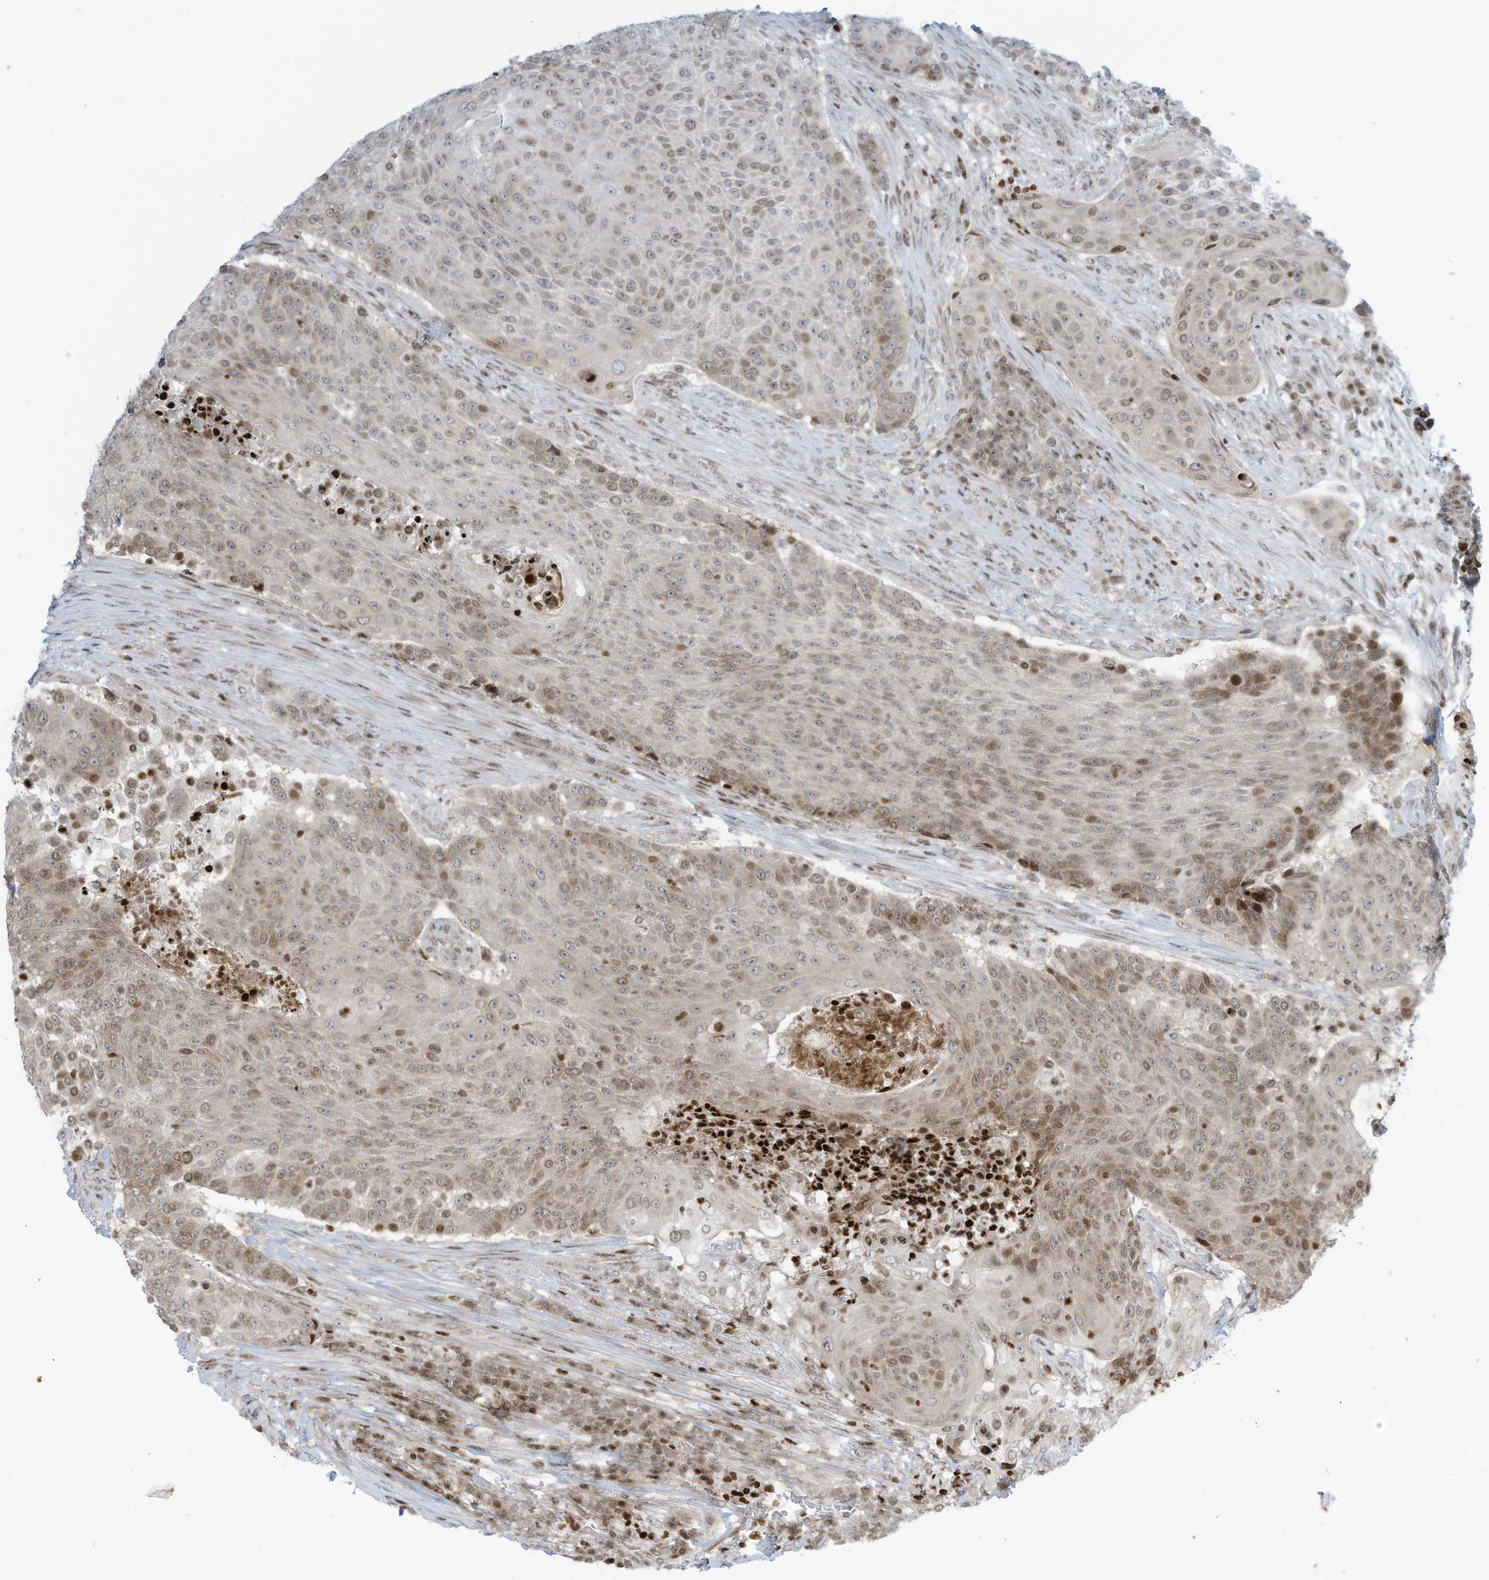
{"staining": {"intensity": "weak", "quantity": "<25%", "location": "cytoplasmic/membranous,nuclear"}, "tissue": "urothelial cancer", "cell_type": "Tumor cells", "image_type": "cancer", "snomed": [{"axis": "morphology", "description": "Urothelial carcinoma, High grade"}, {"axis": "topography", "description": "Urinary bladder"}], "caption": "DAB (3,3'-diaminobenzidine) immunohistochemical staining of human urothelial cancer displays no significant staining in tumor cells. (Stains: DAB (3,3'-diaminobenzidine) immunohistochemistry (IHC) with hematoxylin counter stain, Microscopy: brightfield microscopy at high magnification).", "gene": "ADI1", "patient": {"sex": "female", "age": 63}}